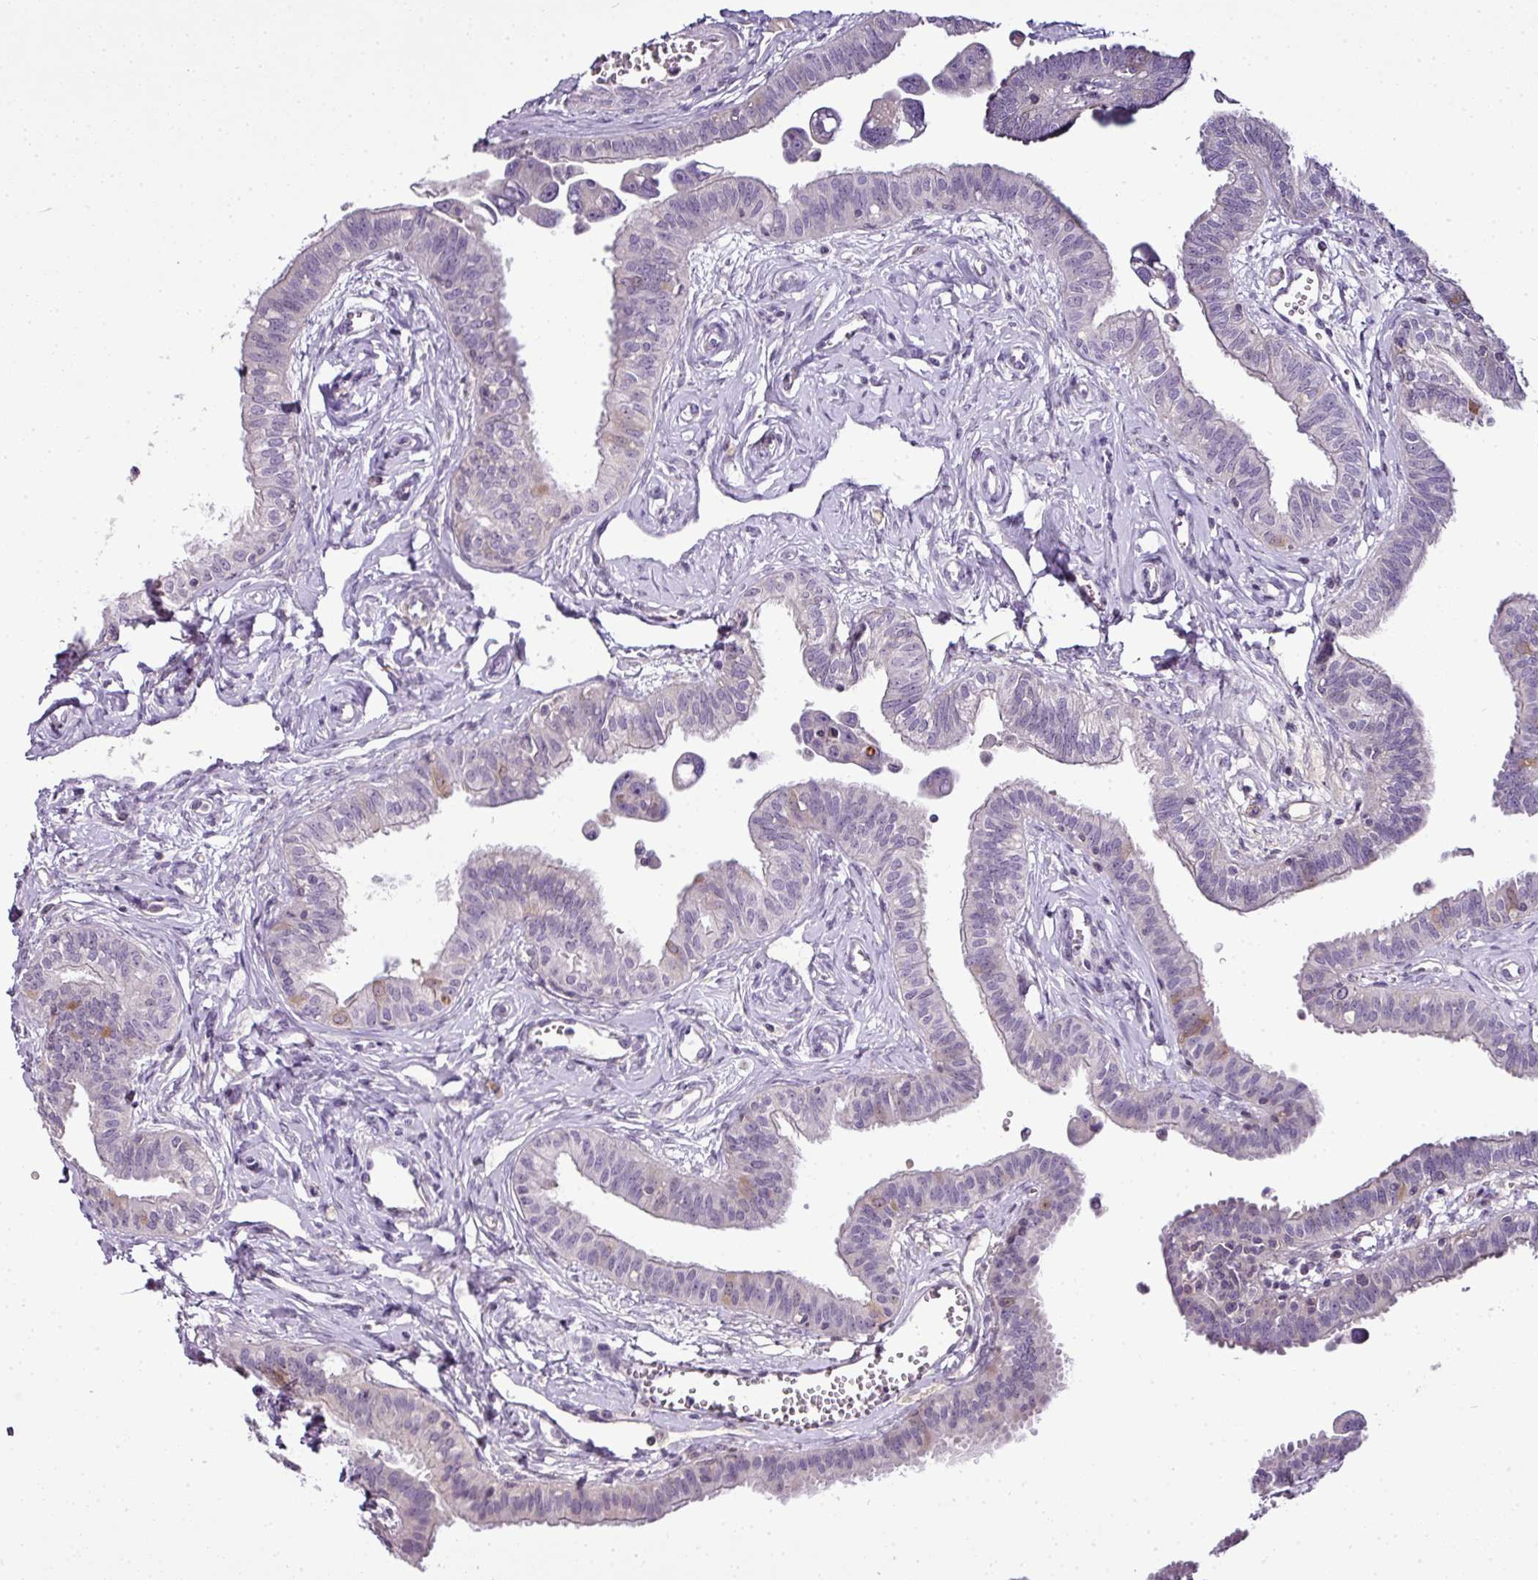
{"staining": {"intensity": "weak", "quantity": "<25%", "location": "cytoplasmic/membranous"}, "tissue": "fallopian tube", "cell_type": "Glandular cells", "image_type": "normal", "snomed": [{"axis": "morphology", "description": "Normal tissue, NOS"}, {"axis": "morphology", "description": "Carcinoma, NOS"}, {"axis": "topography", "description": "Fallopian tube"}, {"axis": "topography", "description": "Ovary"}], "caption": "This is an IHC image of unremarkable fallopian tube. There is no staining in glandular cells.", "gene": "TEX30", "patient": {"sex": "female", "age": 59}}